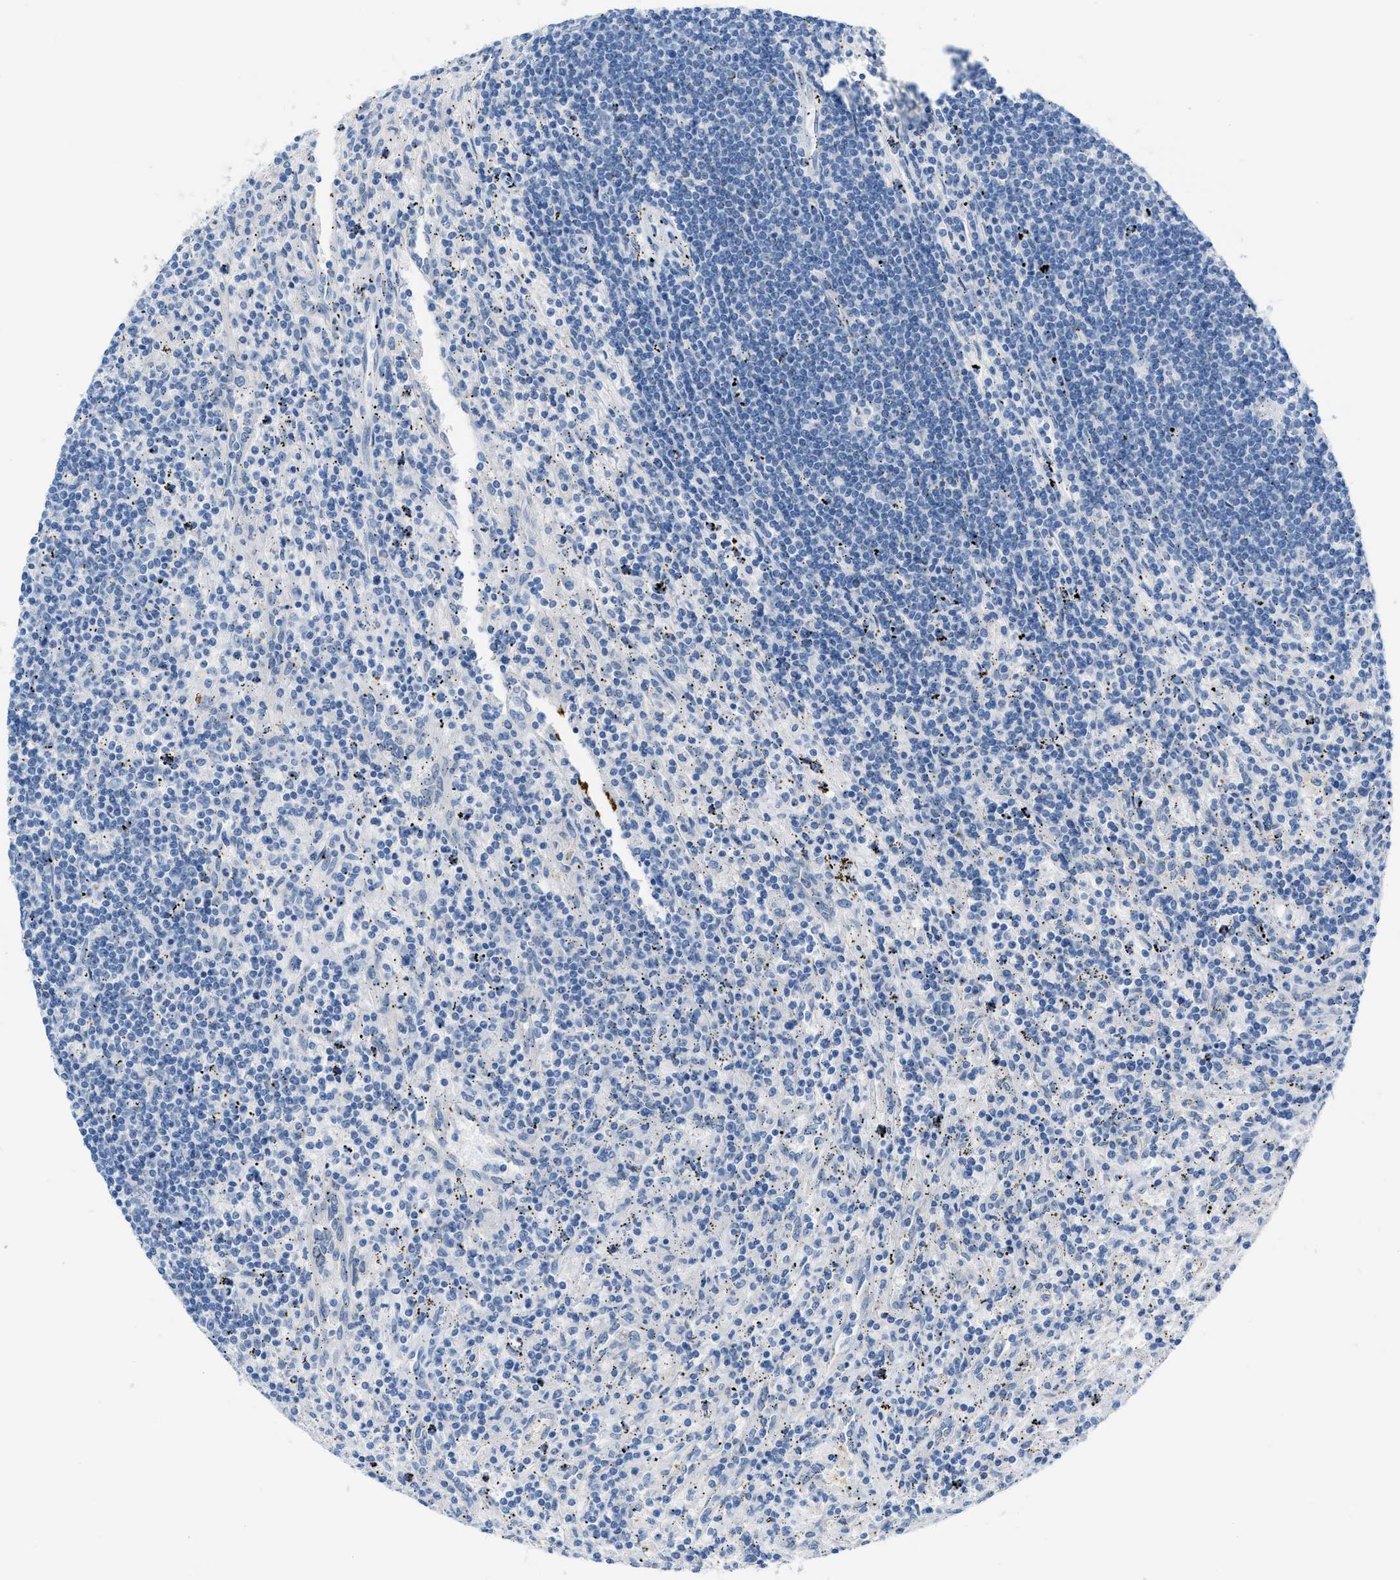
{"staining": {"intensity": "negative", "quantity": "none", "location": "none"}, "tissue": "lymphoma", "cell_type": "Tumor cells", "image_type": "cancer", "snomed": [{"axis": "morphology", "description": "Malignant lymphoma, non-Hodgkin's type, Low grade"}, {"axis": "topography", "description": "Spleen"}], "caption": "DAB immunohistochemical staining of lymphoma exhibits no significant staining in tumor cells. Nuclei are stained in blue.", "gene": "PHRF1", "patient": {"sex": "male", "age": 76}}